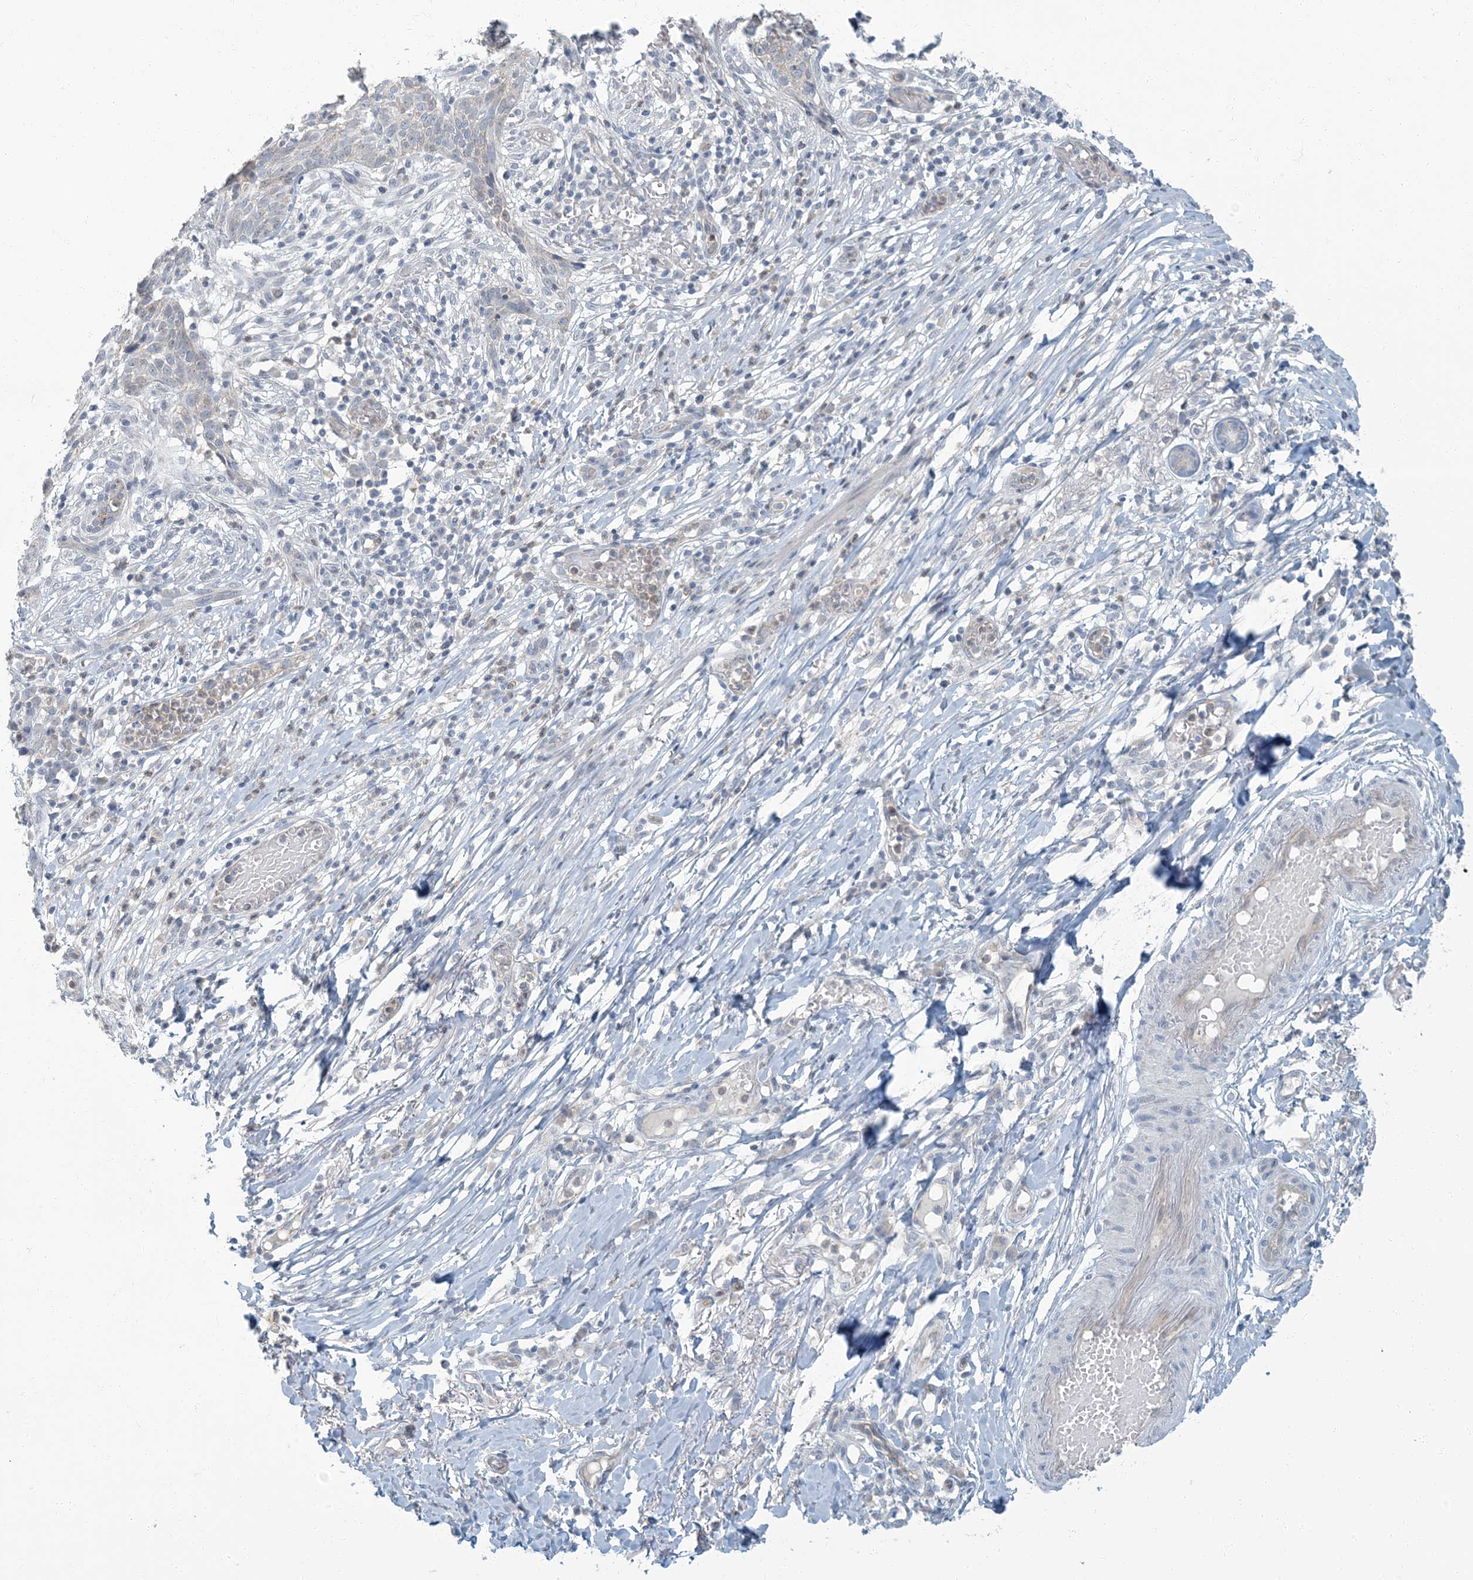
{"staining": {"intensity": "negative", "quantity": "none", "location": "none"}, "tissue": "skin cancer", "cell_type": "Tumor cells", "image_type": "cancer", "snomed": [{"axis": "morphology", "description": "Normal tissue, NOS"}, {"axis": "morphology", "description": "Basal cell carcinoma"}, {"axis": "topography", "description": "Skin"}], "caption": "Histopathology image shows no significant protein staining in tumor cells of skin cancer. (DAB (3,3'-diaminobenzidine) immunohistochemistry (IHC) visualized using brightfield microscopy, high magnification).", "gene": "EPHA4", "patient": {"sex": "male", "age": 64}}